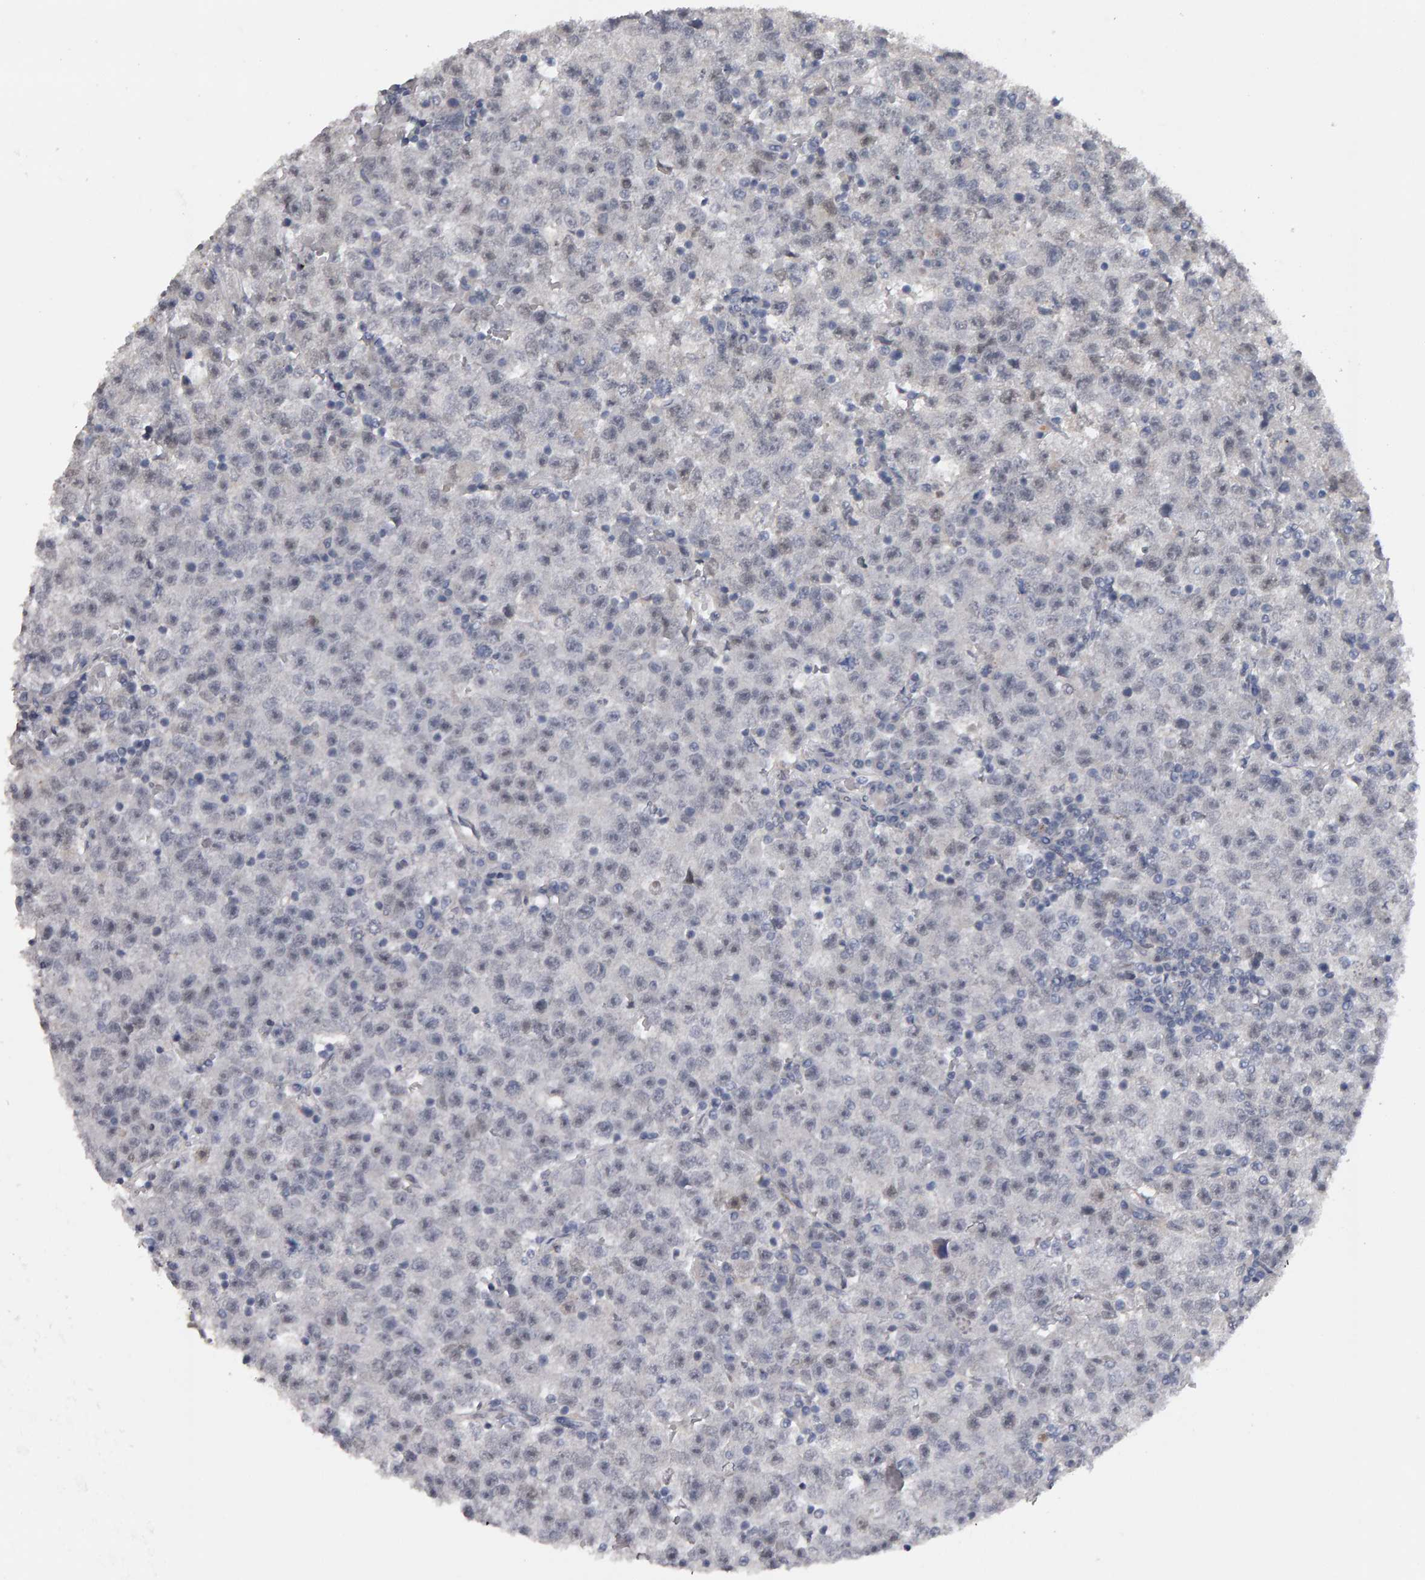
{"staining": {"intensity": "negative", "quantity": "none", "location": "none"}, "tissue": "testis cancer", "cell_type": "Tumor cells", "image_type": "cancer", "snomed": [{"axis": "morphology", "description": "Seminoma, NOS"}, {"axis": "topography", "description": "Testis"}], "caption": "IHC image of neoplastic tissue: human seminoma (testis) stained with DAB (3,3'-diaminobenzidine) reveals no significant protein positivity in tumor cells.", "gene": "IPO8", "patient": {"sex": "male", "age": 22}}